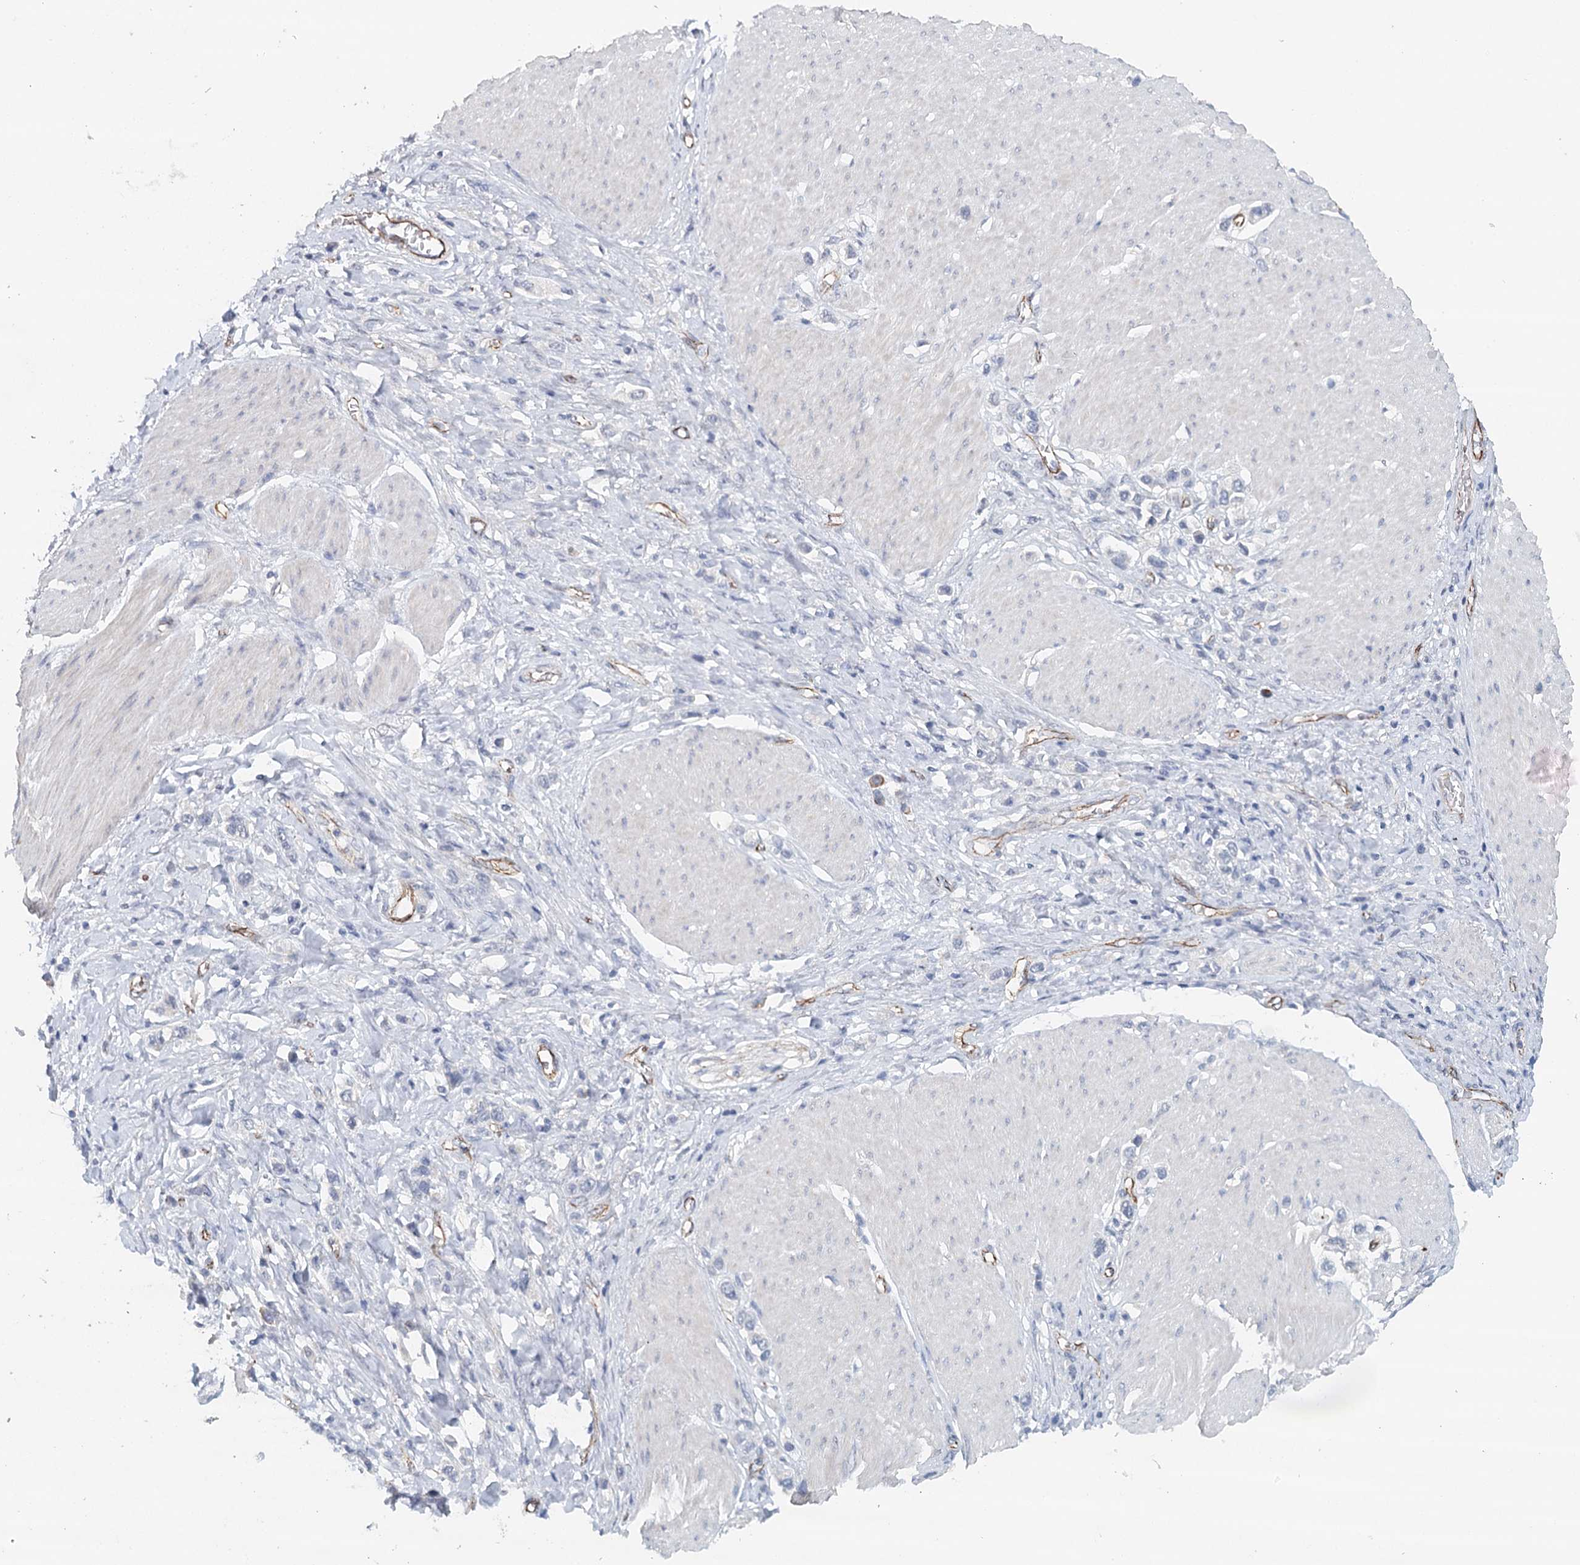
{"staining": {"intensity": "negative", "quantity": "none", "location": "none"}, "tissue": "stomach cancer", "cell_type": "Tumor cells", "image_type": "cancer", "snomed": [{"axis": "morphology", "description": "Normal tissue, NOS"}, {"axis": "morphology", "description": "Adenocarcinoma, NOS"}, {"axis": "topography", "description": "Stomach, upper"}, {"axis": "topography", "description": "Stomach"}], "caption": "An IHC photomicrograph of stomach adenocarcinoma is shown. There is no staining in tumor cells of stomach adenocarcinoma.", "gene": "SYNPO", "patient": {"sex": "female", "age": 65}}